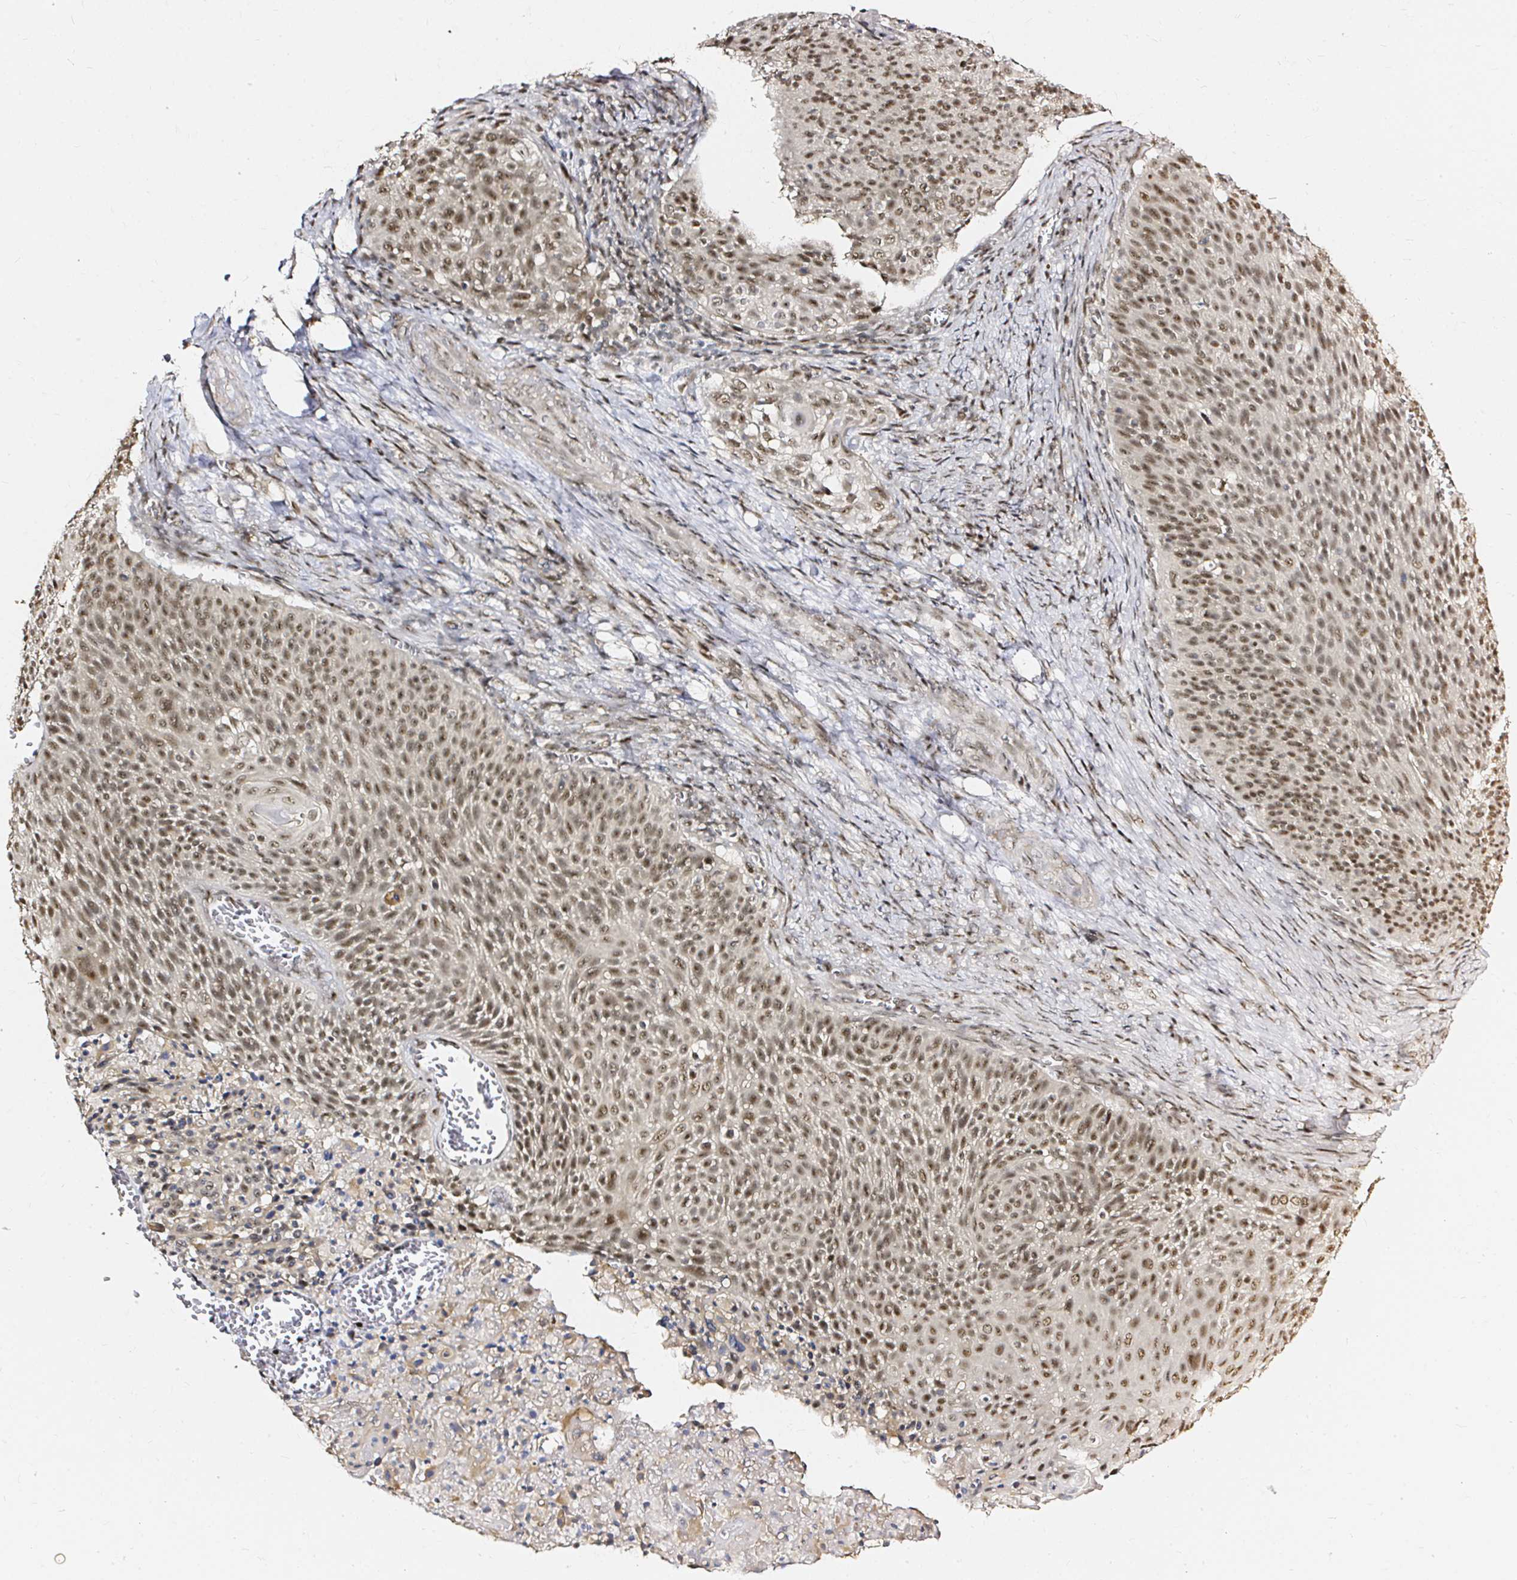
{"staining": {"intensity": "moderate", "quantity": ">75%", "location": "nuclear"}, "tissue": "cervical cancer", "cell_type": "Tumor cells", "image_type": "cancer", "snomed": [{"axis": "morphology", "description": "Squamous cell carcinoma, NOS"}, {"axis": "topography", "description": "Cervix"}], "caption": "Squamous cell carcinoma (cervical) tissue reveals moderate nuclear staining in approximately >75% of tumor cells", "gene": "SNRPC", "patient": {"sex": "female", "age": 31}}